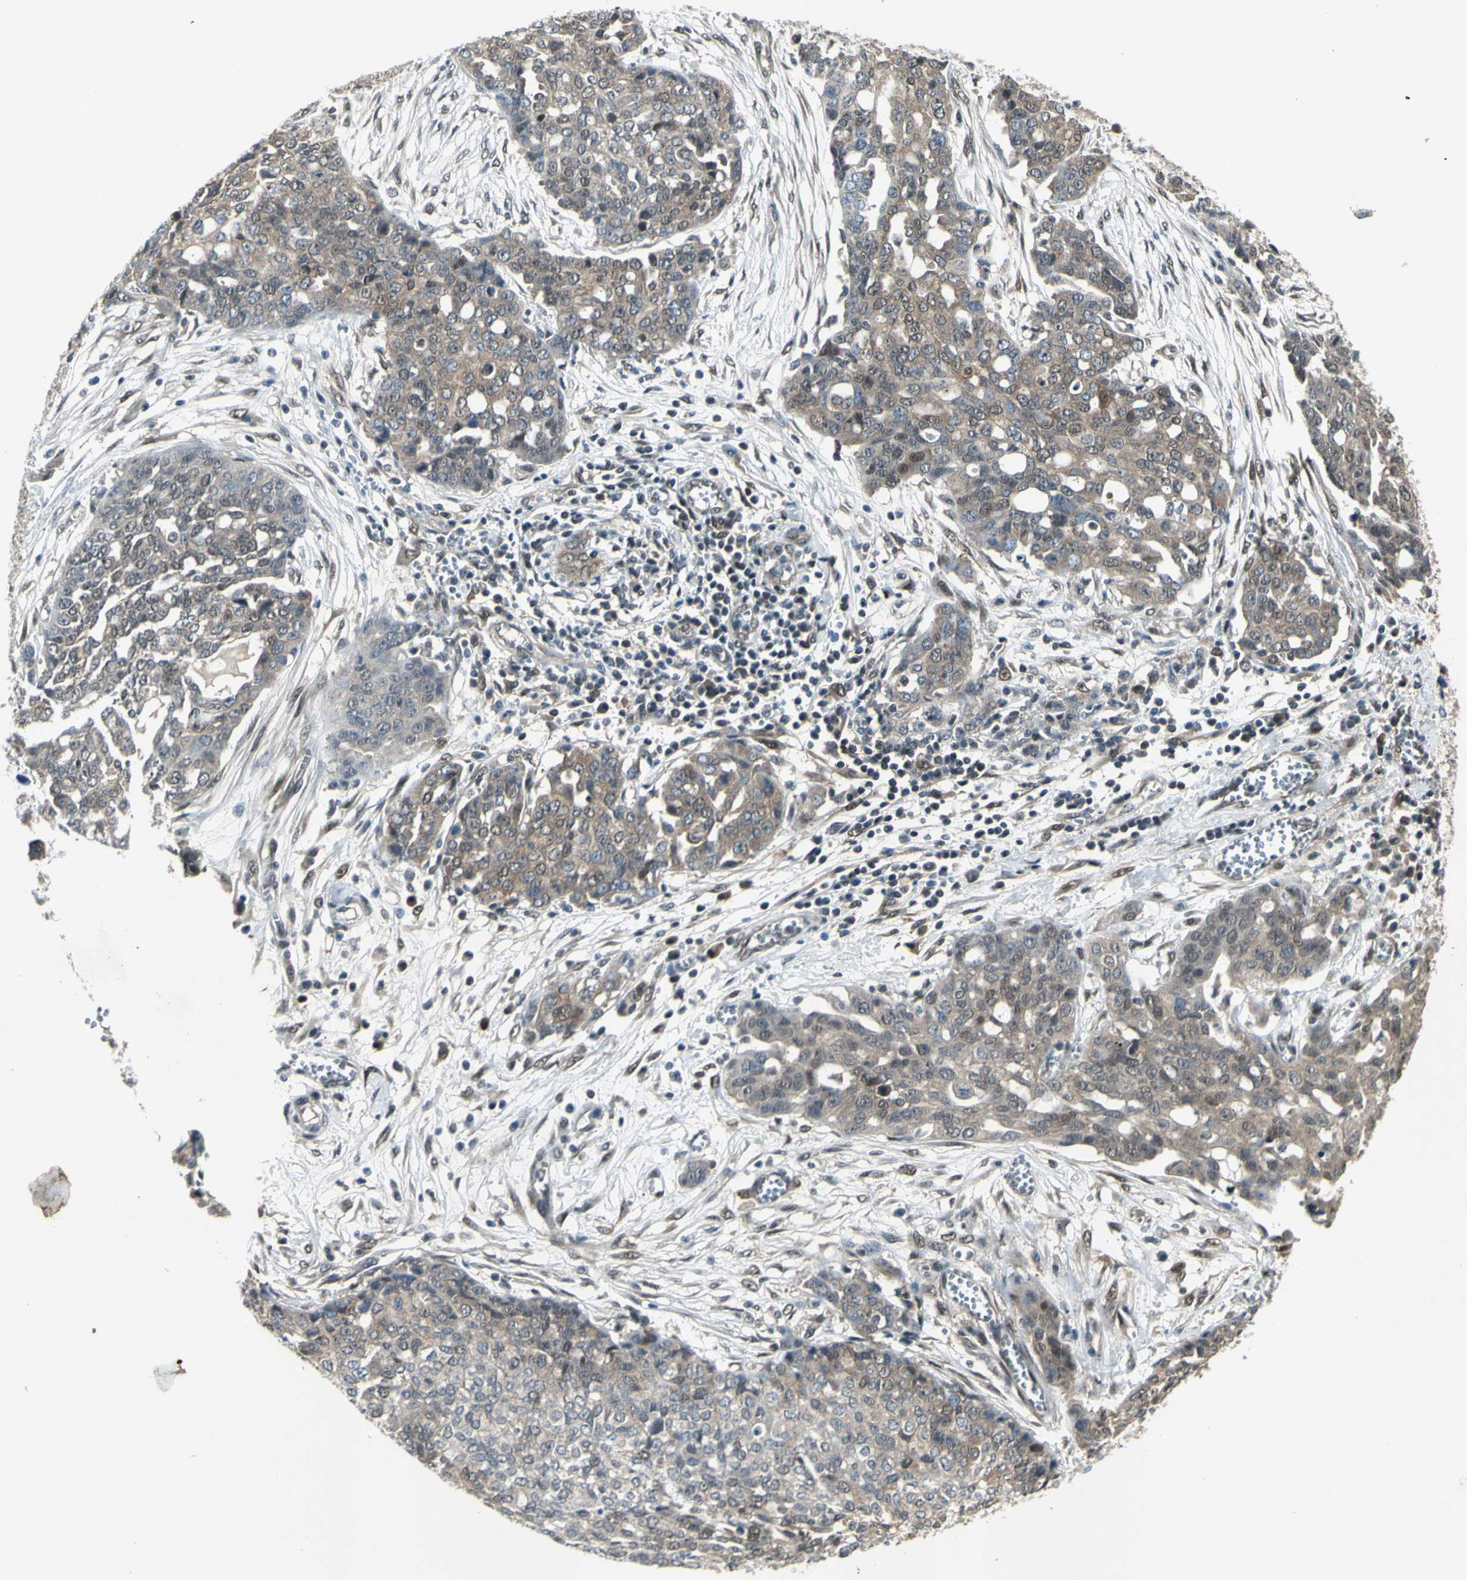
{"staining": {"intensity": "weak", "quantity": ">75%", "location": "cytoplasmic/membranous"}, "tissue": "ovarian cancer", "cell_type": "Tumor cells", "image_type": "cancer", "snomed": [{"axis": "morphology", "description": "Cystadenocarcinoma, serous, NOS"}, {"axis": "topography", "description": "Soft tissue"}, {"axis": "topography", "description": "Ovary"}], "caption": "High-power microscopy captured an immunohistochemistry (IHC) image of ovarian cancer, revealing weak cytoplasmic/membranous positivity in about >75% of tumor cells.", "gene": "PSMD5", "patient": {"sex": "female", "age": 57}}